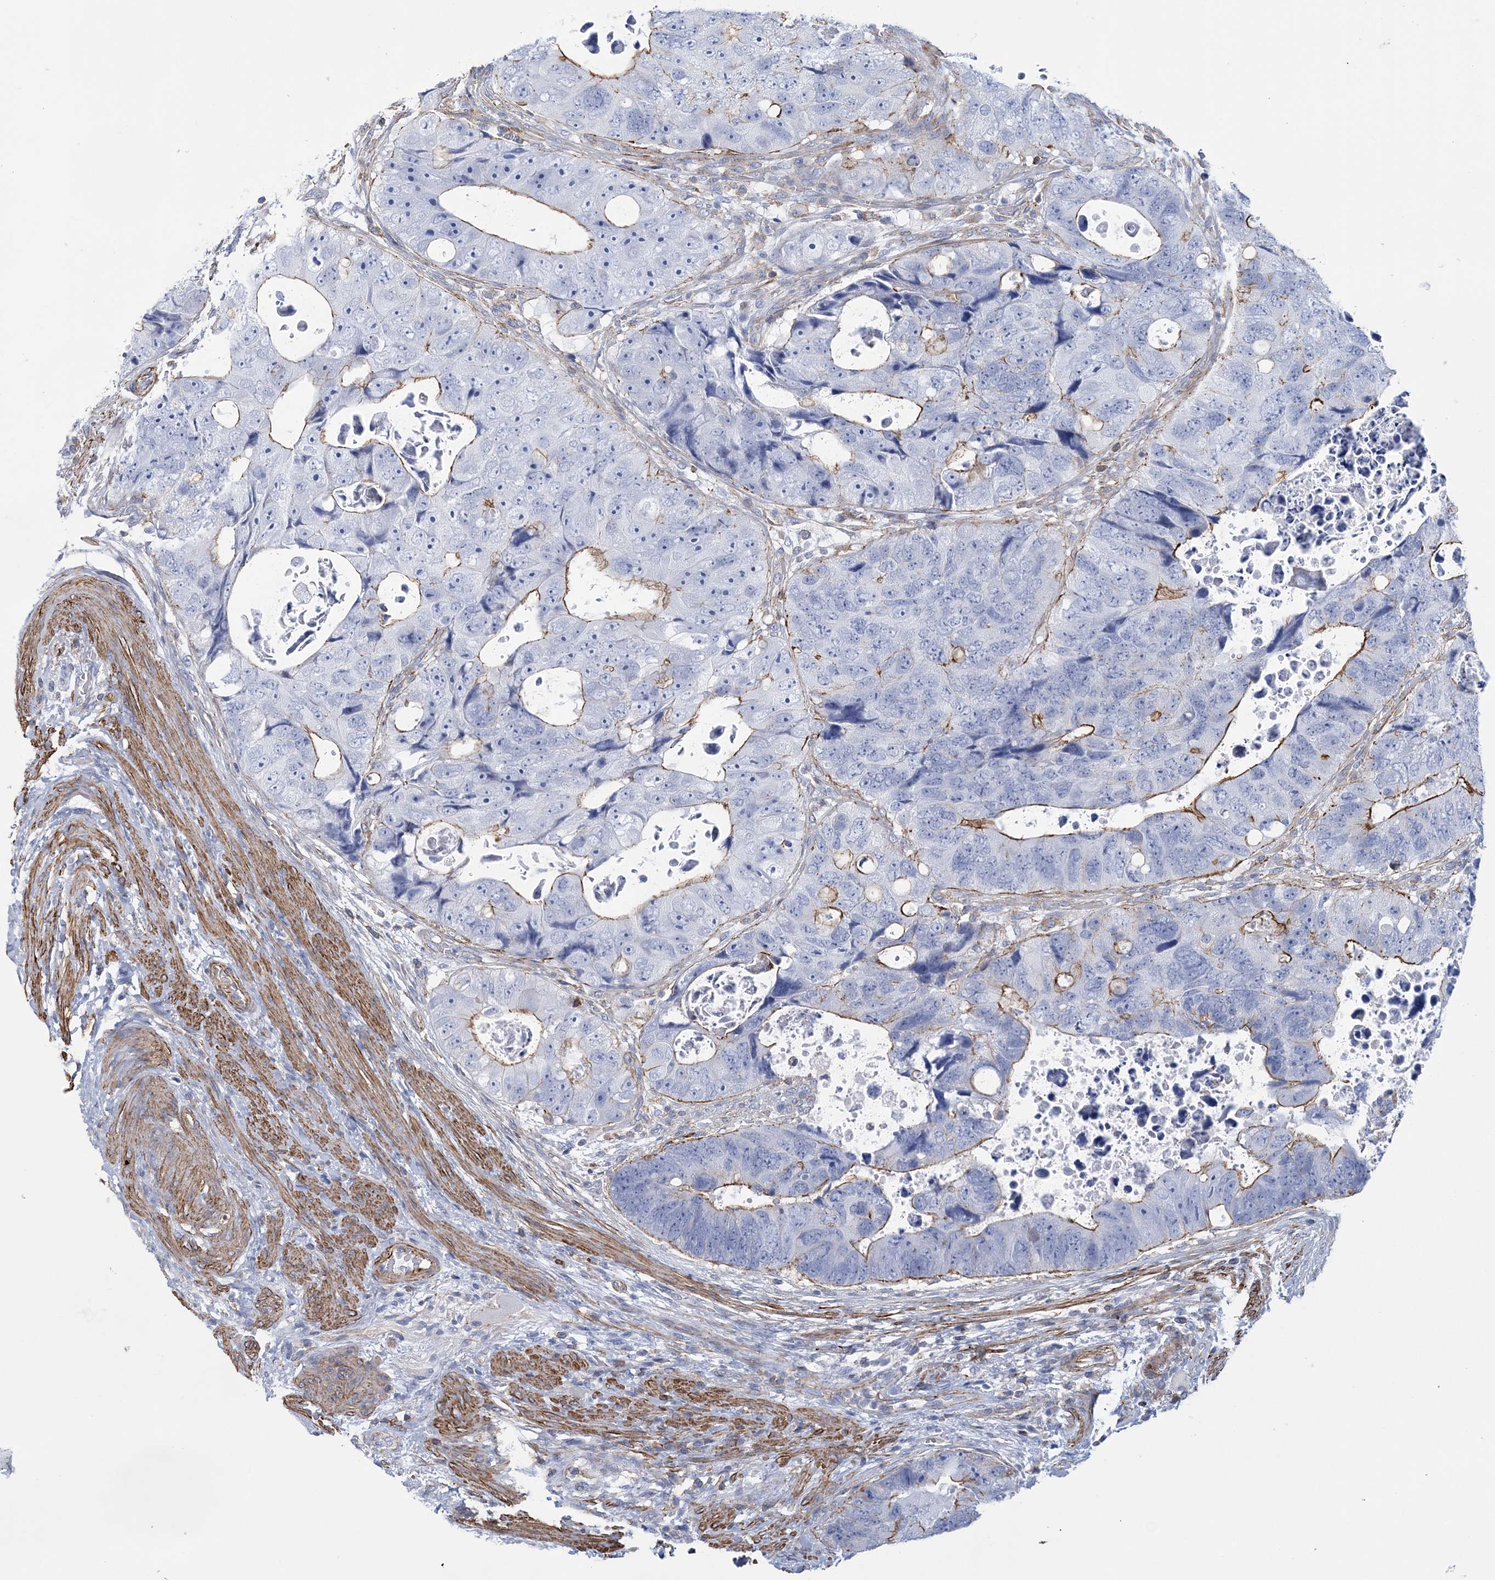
{"staining": {"intensity": "moderate", "quantity": ">75%", "location": "cytoplasmic/membranous"}, "tissue": "colorectal cancer", "cell_type": "Tumor cells", "image_type": "cancer", "snomed": [{"axis": "morphology", "description": "Adenocarcinoma, NOS"}, {"axis": "topography", "description": "Rectum"}], "caption": "The micrograph exhibits a brown stain indicating the presence of a protein in the cytoplasmic/membranous of tumor cells in colorectal cancer.", "gene": "C11orf21", "patient": {"sex": "male", "age": 59}}